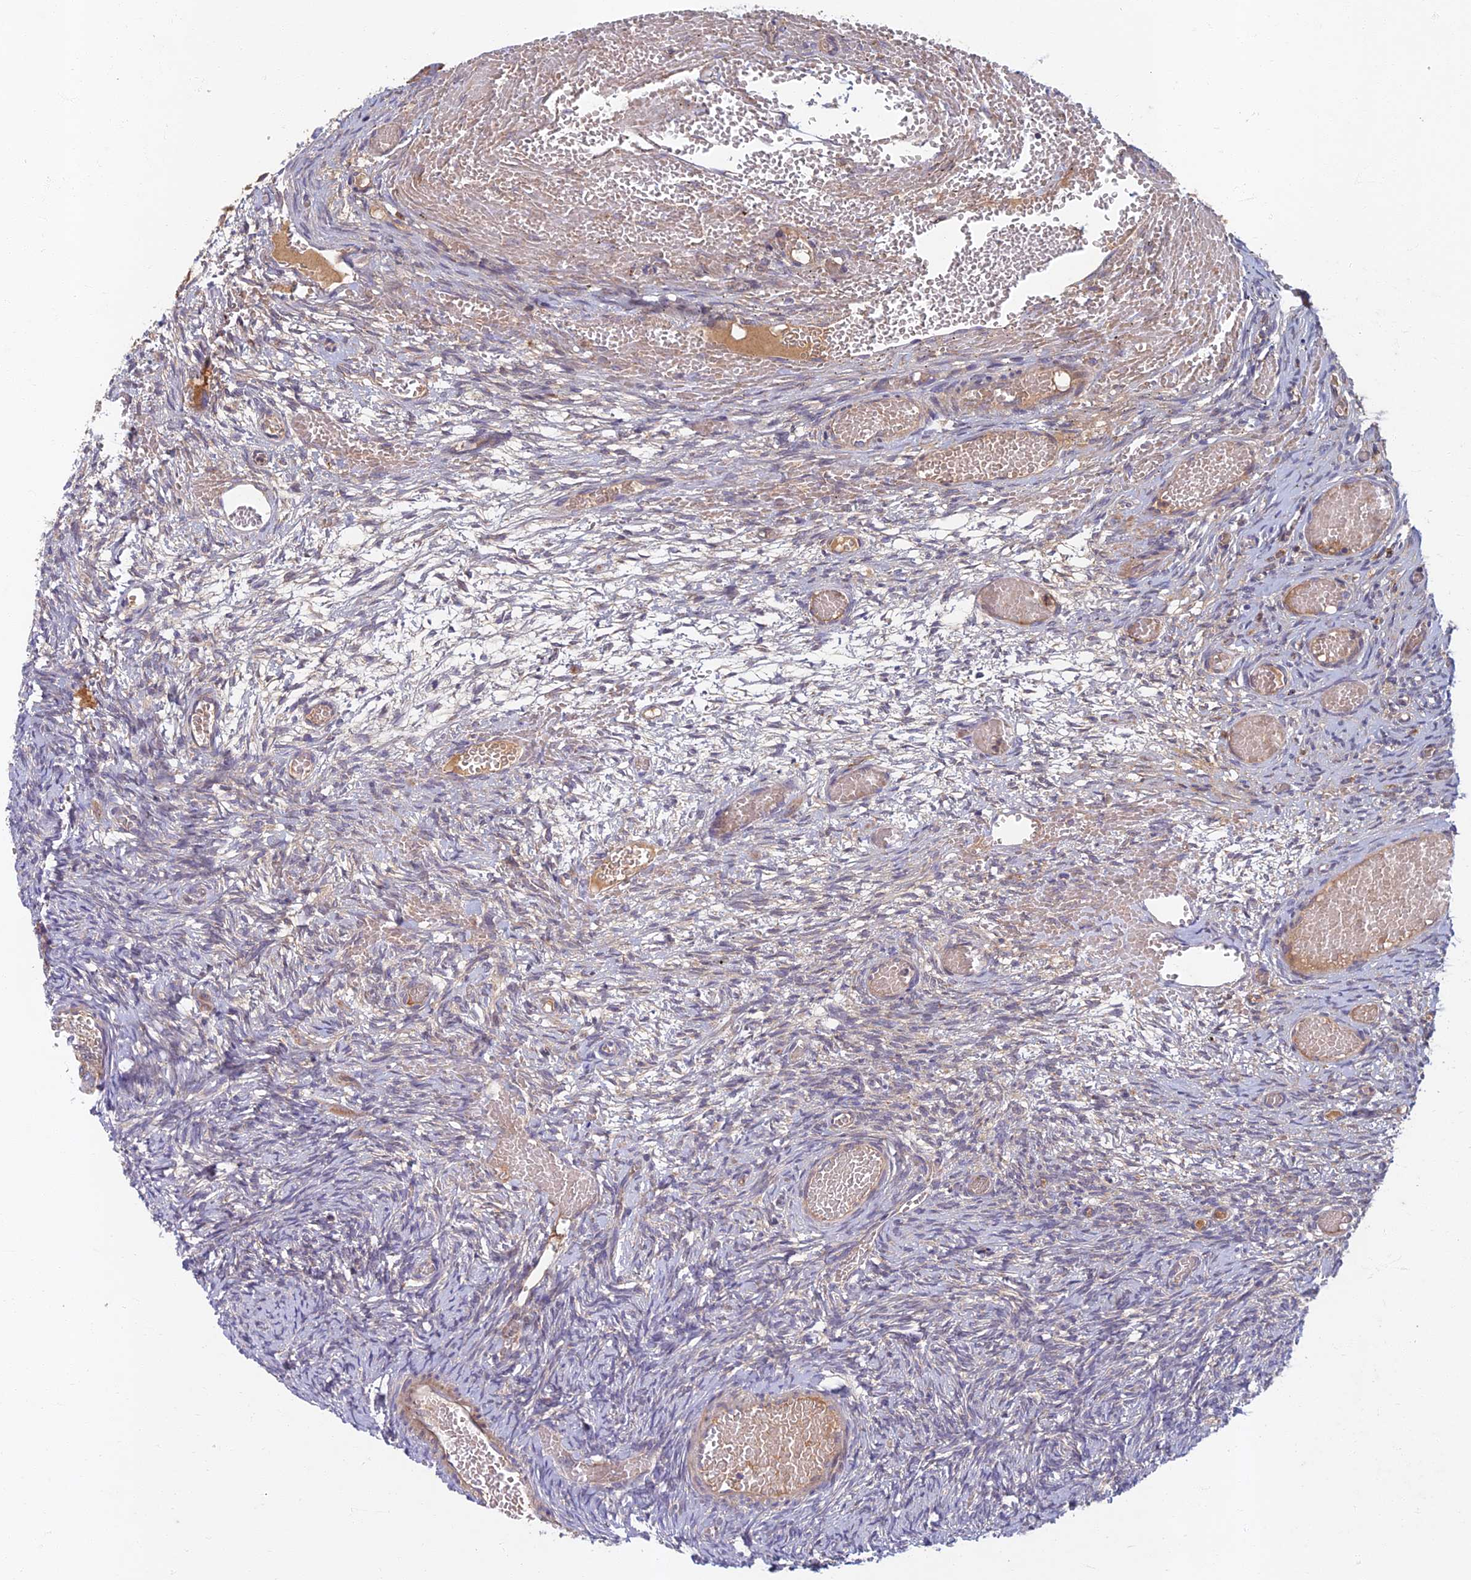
{"staining": {"intensity": "negative", "quantity": "none", "location": "none"}, "tissue": "ovary", "cell_type": "Ovarian stroma cells", "image_type": "normal", "snomed": [{"axis": "morphology", "description": "Adenocarcinoma, NOS"}, {"axis": "topography", "description": "Endometrium"}], "caption": "The micrograph exhibits no significant staining in ovarian stroma cells of ovary. (Brightfield microscopy of DAB immunohistochemistry at high magnification).", "gene": "SOGA1", "patient": {"sex": "female", "age": 32}}